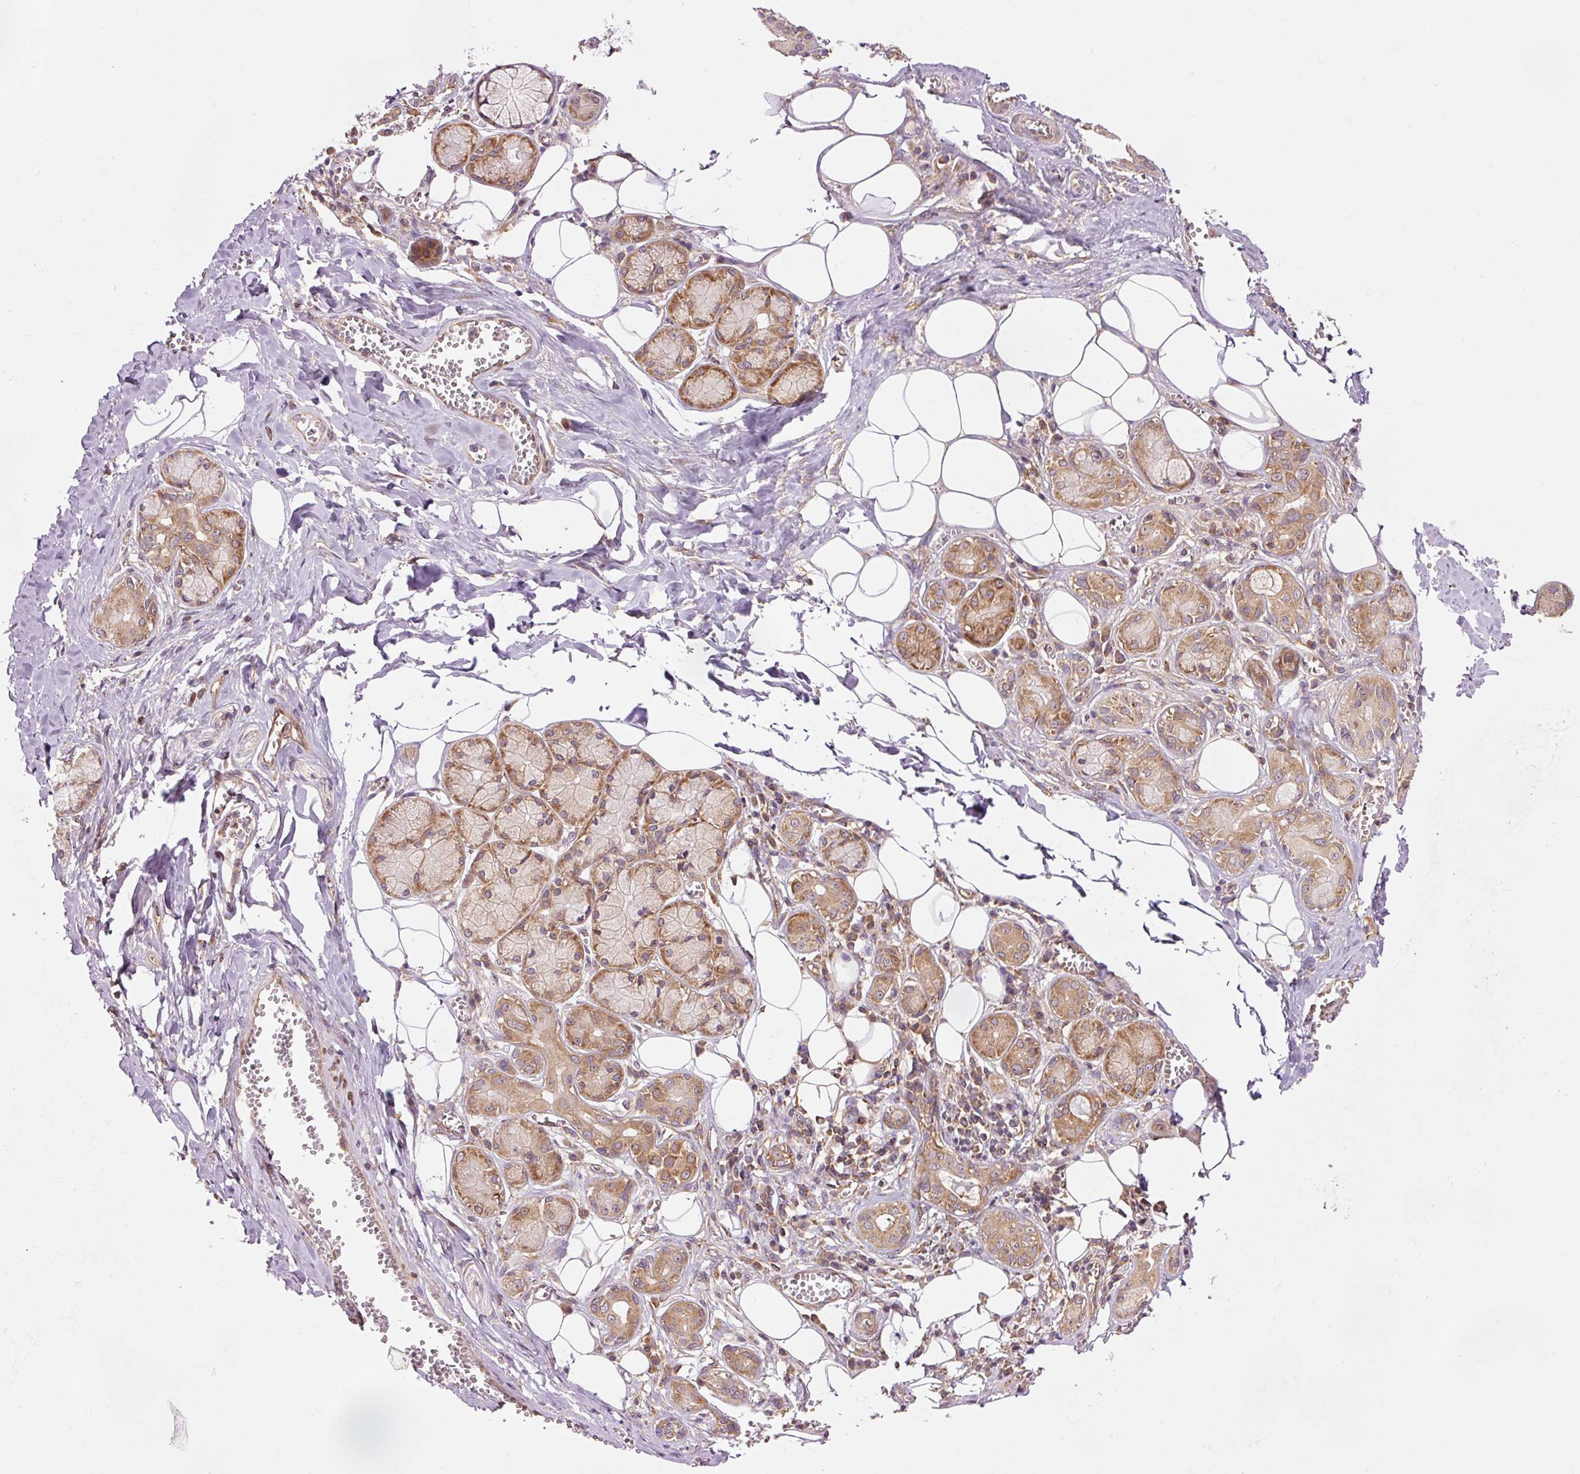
{"staining": {"intensity": "moderate", "quantity": ">75%", "location": "cytoplasmic/membranous"}, "tissue": "salivary gland", "cell_type": "Glandular cells", "image_type": "normal", "snomed": [{"axis": "morphology", "description": "Normal tissue, NOS"}, {"axis": "topography", "description": "Salivary gland"}], "caption": "Benign salivary gland shows moderate cytoplasmic/membranous positivity in approximately >75% of glandular cells Immunohistochemistry stains the protein of interest in brown and the nuclei are stained blue..", "gene": "PDAP1", "patient": {"sex": "male", "age": 74}}